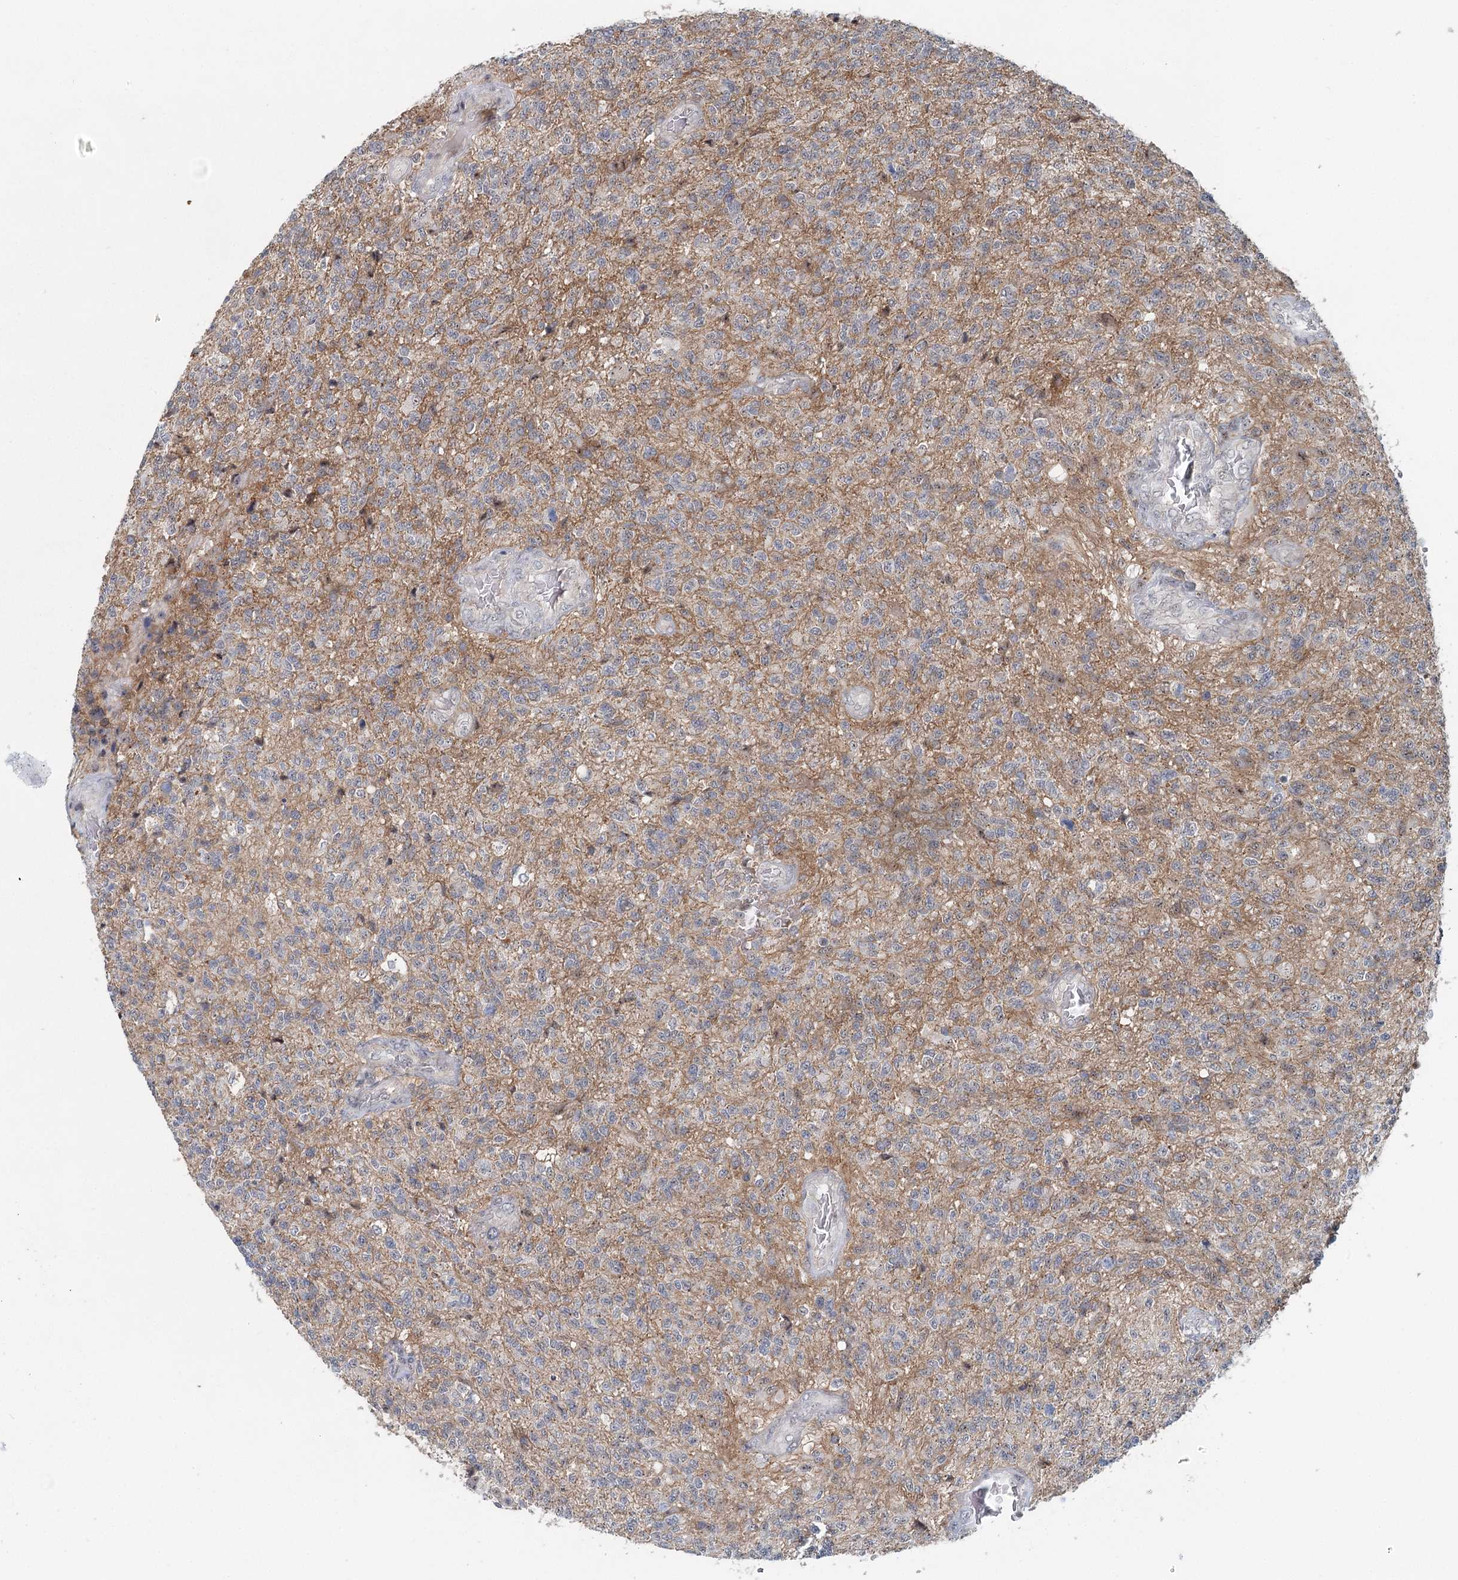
{"staining": {"intensity": "negative", "quantity": "none", "location": "none"}, "tissue": "glioma", "cell_type": "Tumor cells", "image_type": "cancer", "snomed": [{"axis": "morphology", "description": "Glioma, malignant, High grade"}, {"axis": "topography", "description": "Brain"}], "caption": "Human glioma stained for a protein using immunohistochemistry (IHC) displays no positivity in tumor cells.", "gene": "CDC42SE2", "patient": {"sex": "male", "age": 56}}